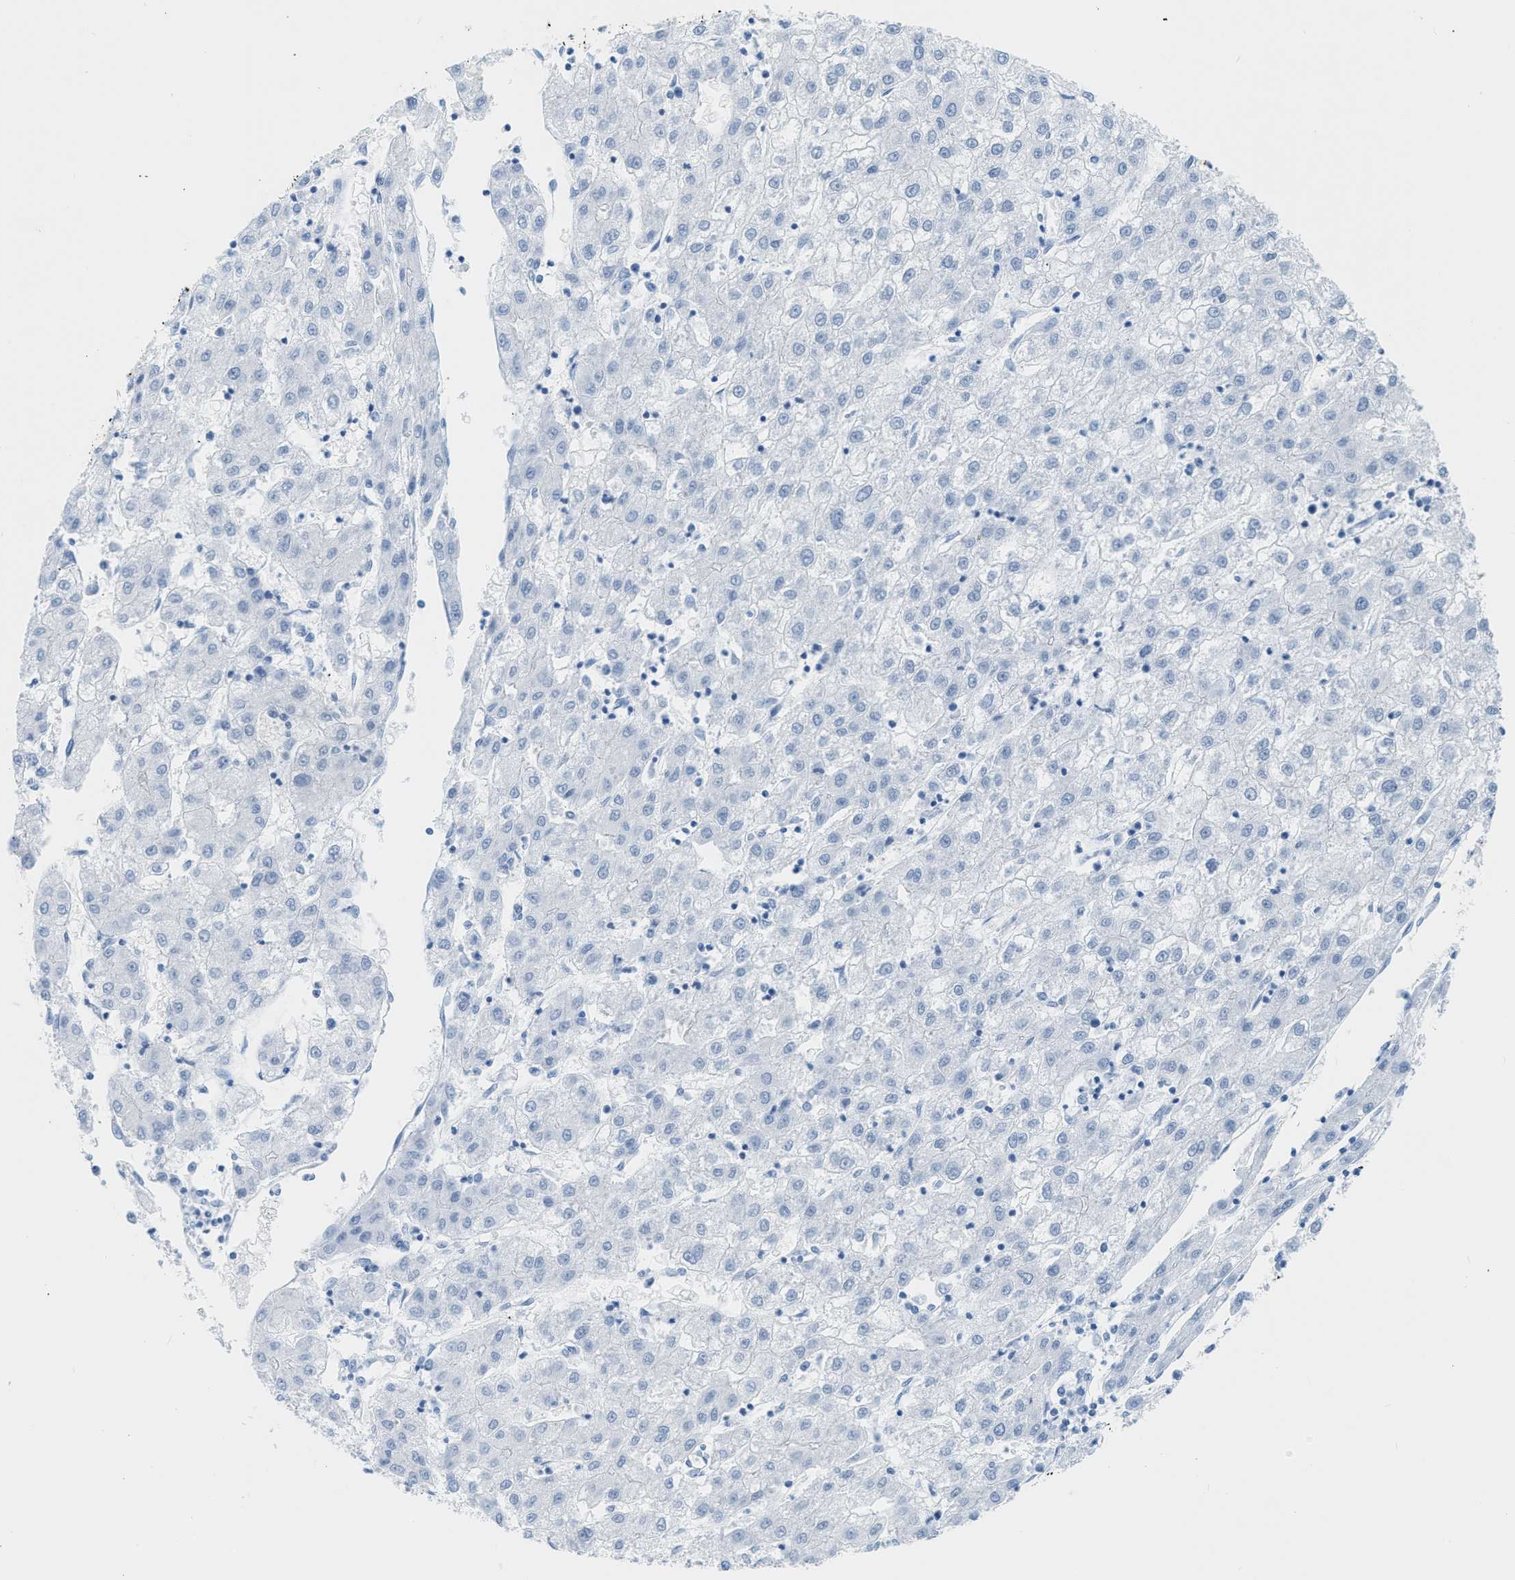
{"staining": {"intensity": "negative", "quantity": "none", "location": "none"}, "tissue": "liver cancer", "cell_type": "Tumor cells", "image_type": "cancer", "snomed": [{"axis": "morphology", "description": "Carcinoma, Hepatocellular, NOS"}, {"axis": "topography", "description": "Liver"}], "caption": "Tumor cells are negative for protein expression in human hepatocellular carcinoma (liver).", "gene": "DES", "patient": {"sex": "male", "age": 72}}